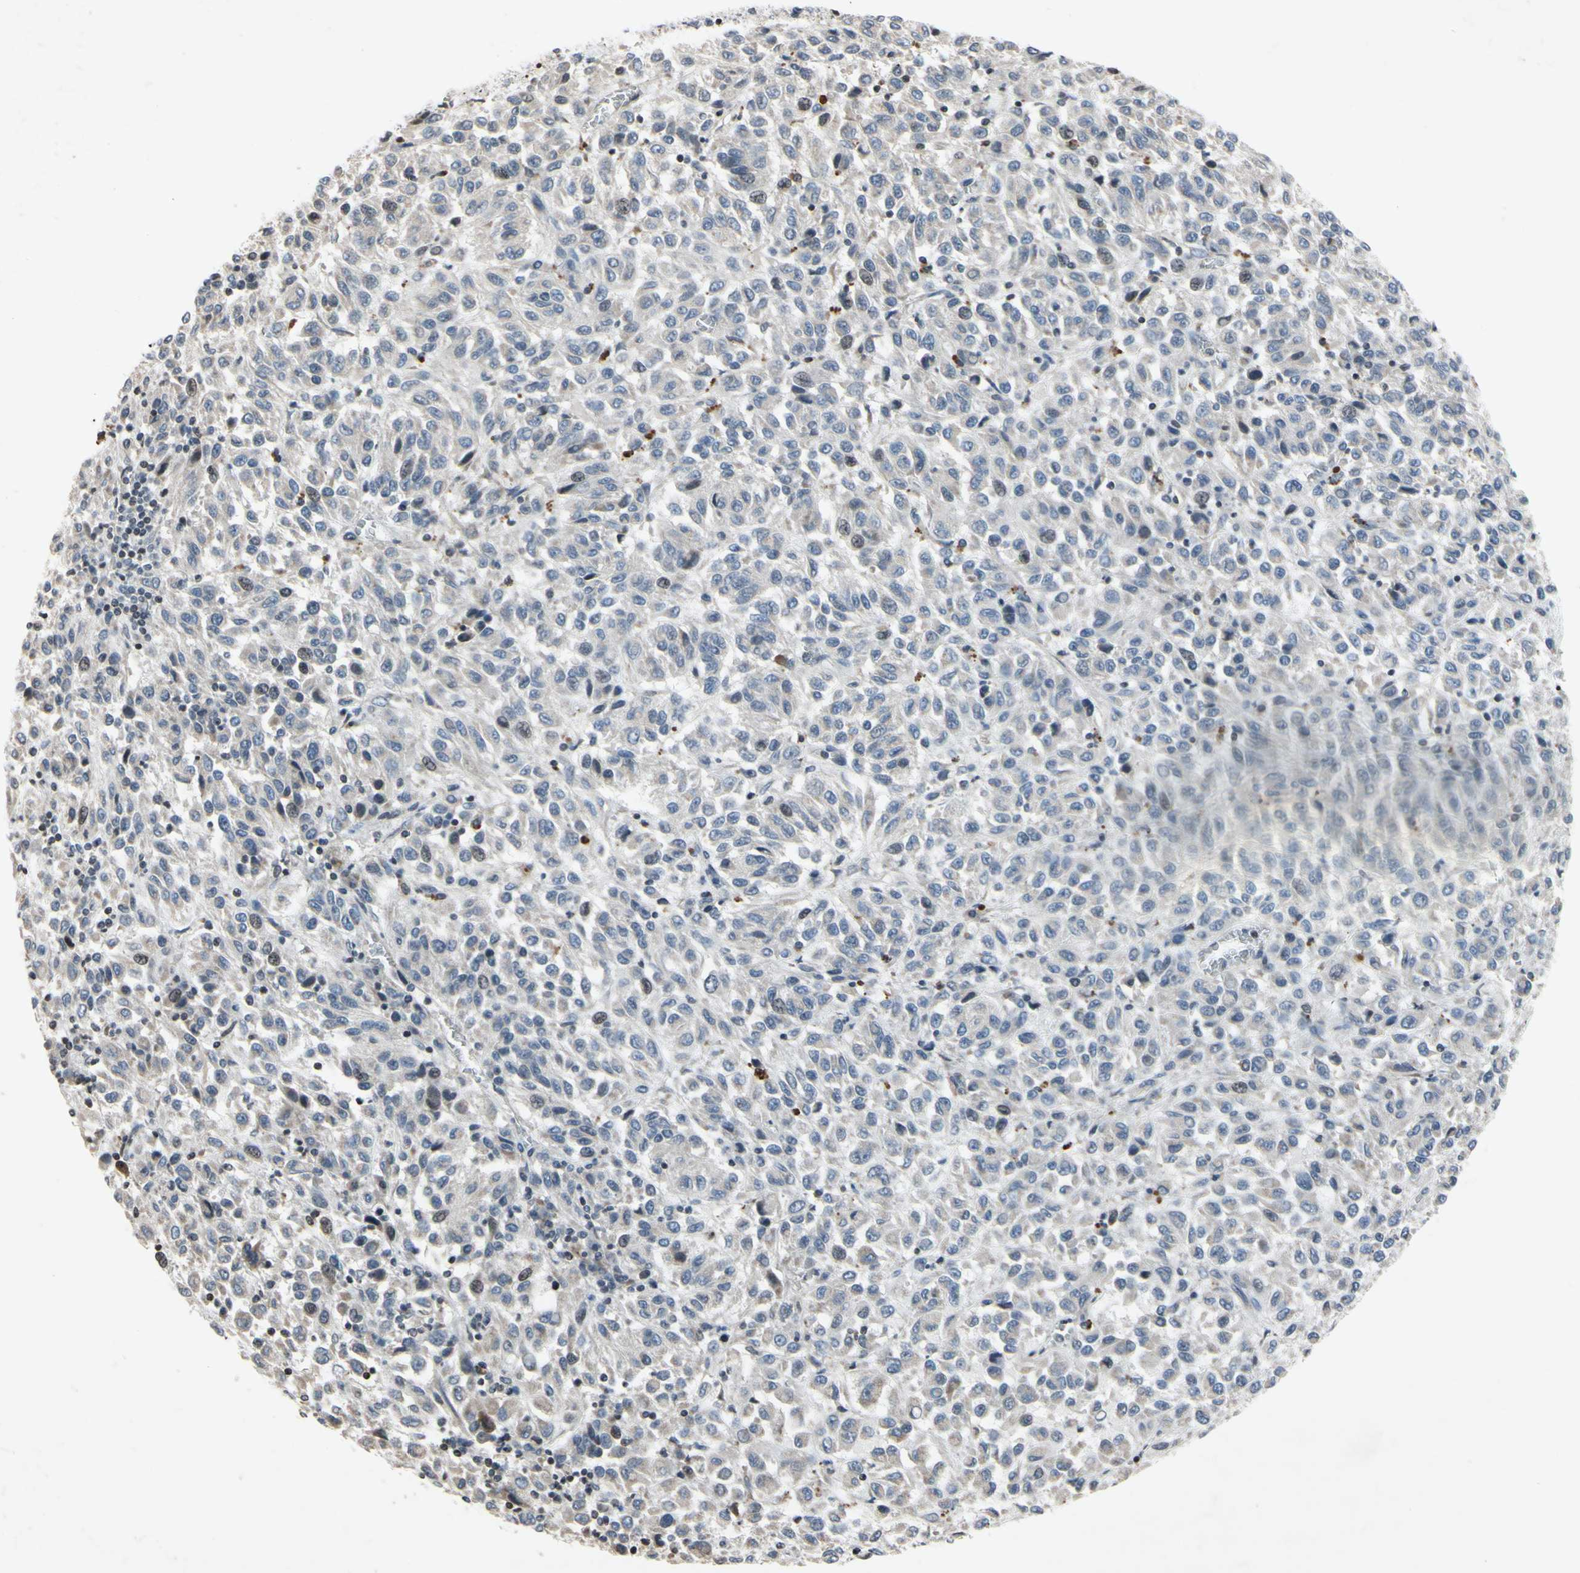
{"staining": {"intensity": "moderate", "quantity": "<25%", "location": "nuclear"}, "tissue": "melanoma", "cell_type": "Tumor cells", "image_type": "cancer", "snomed": [{"axis": "morphology", "description": "Malignant melanoma, Metastatic site"}, {"axis": "topography", "description": "Lung"}], "caption": "Immunohistochemistry (IHC) photomicrograph of neoplastic tissue: malignant melanoma (metastatic site) stained using immunohistochemistry (IHC) exhibits low levels of moderate protein expression localized specifically in the nuclear of tumor cells, appearing as a nuclear brown color.", "gene": "ARG1", "patient": {"sex": "male", "age": 64}}